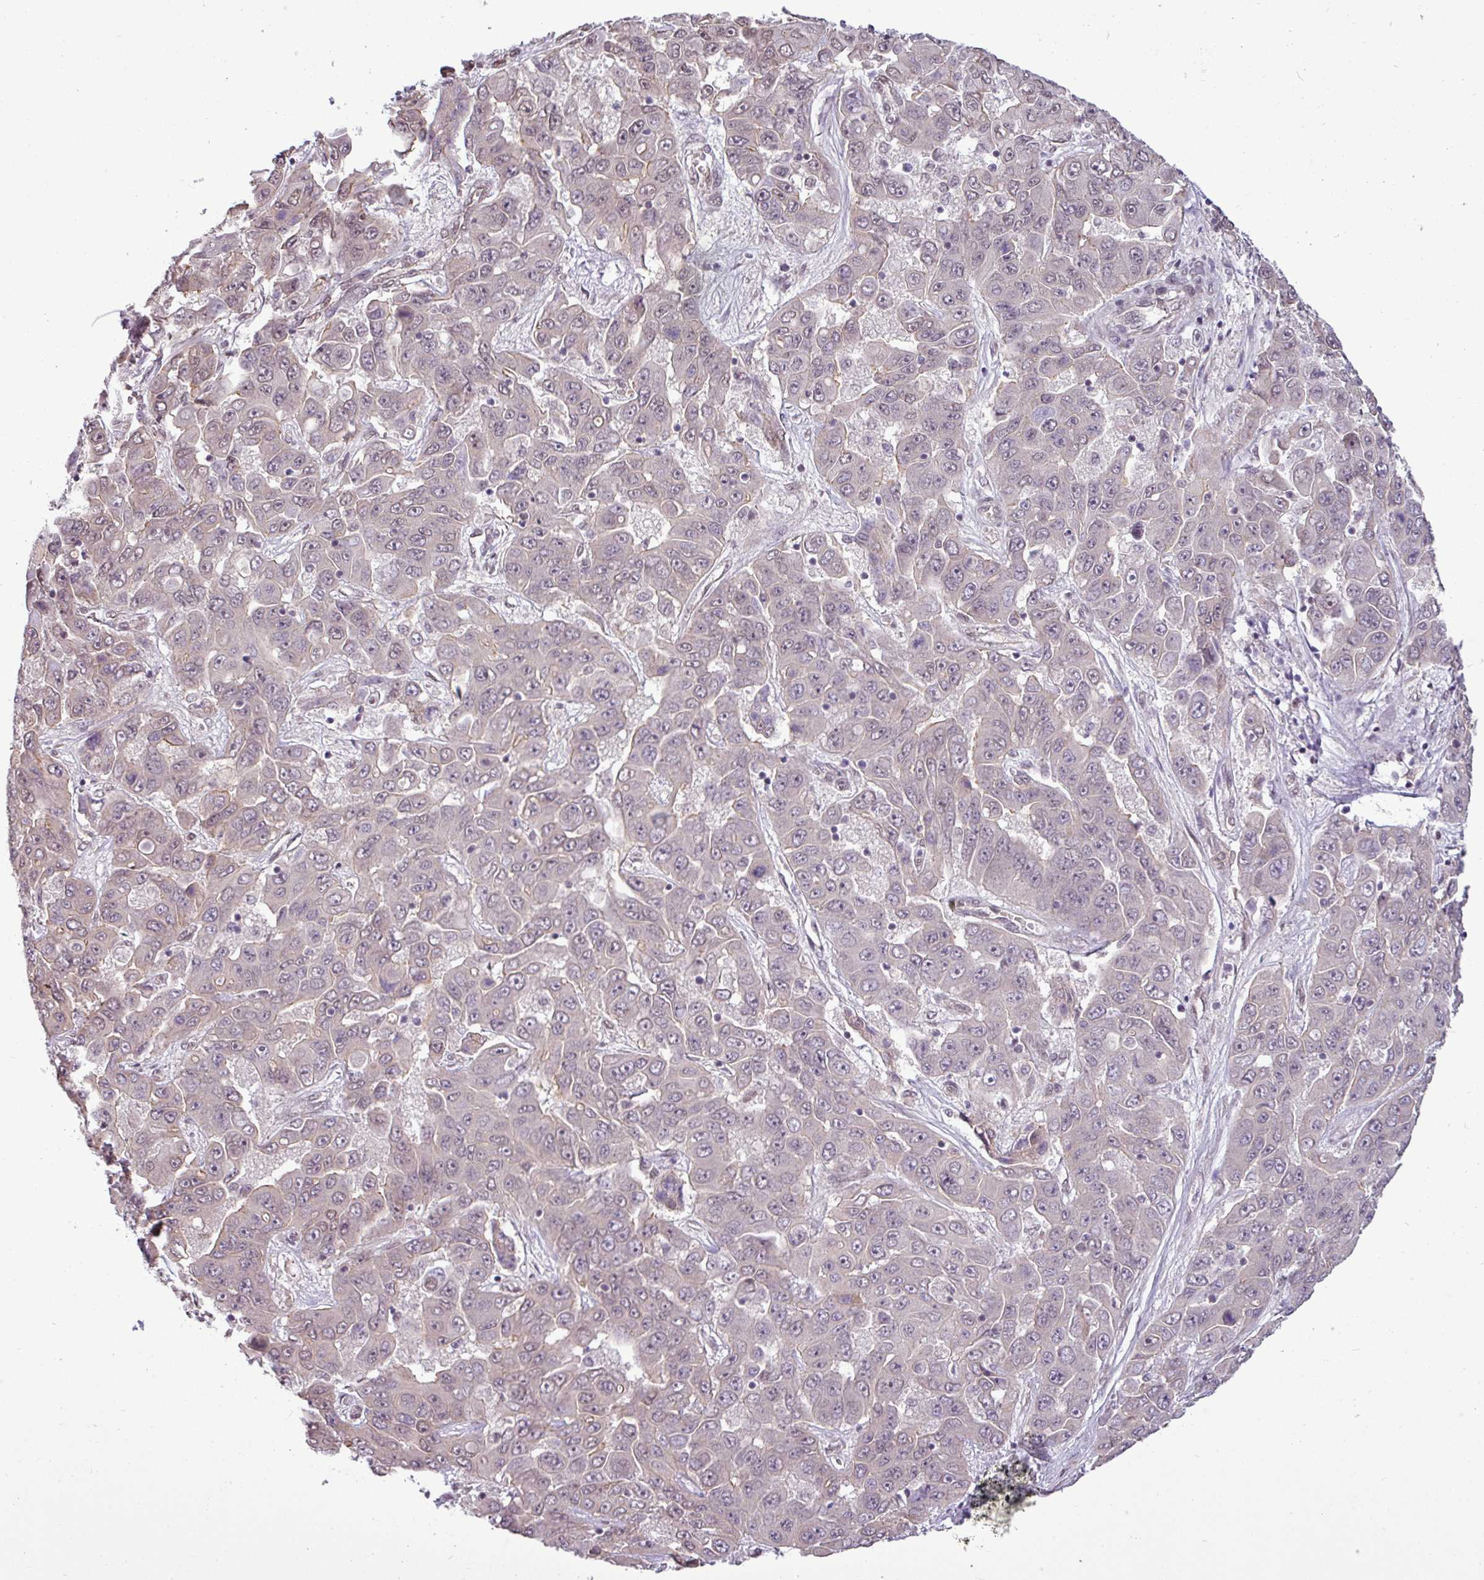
{"staining": {"intensity": "negative", "quantity": "none", "location": "none"}, "tissue": "liver cancer", "cell_type": "Tumor cells", "image_type": "cancer", "snomed": [{"axis": "morphology", "description": "Cholangiocarcinoma"}, {"axis": "topography", "description": "Liver"}], "caption": "A high-resolution histopathology image shows IHC staining of cholangiocarcinoma (liver), which displays no significant expression in tumor cells.", "gene": "GPT2", "patient": {"sex": "female", "age": 52}}